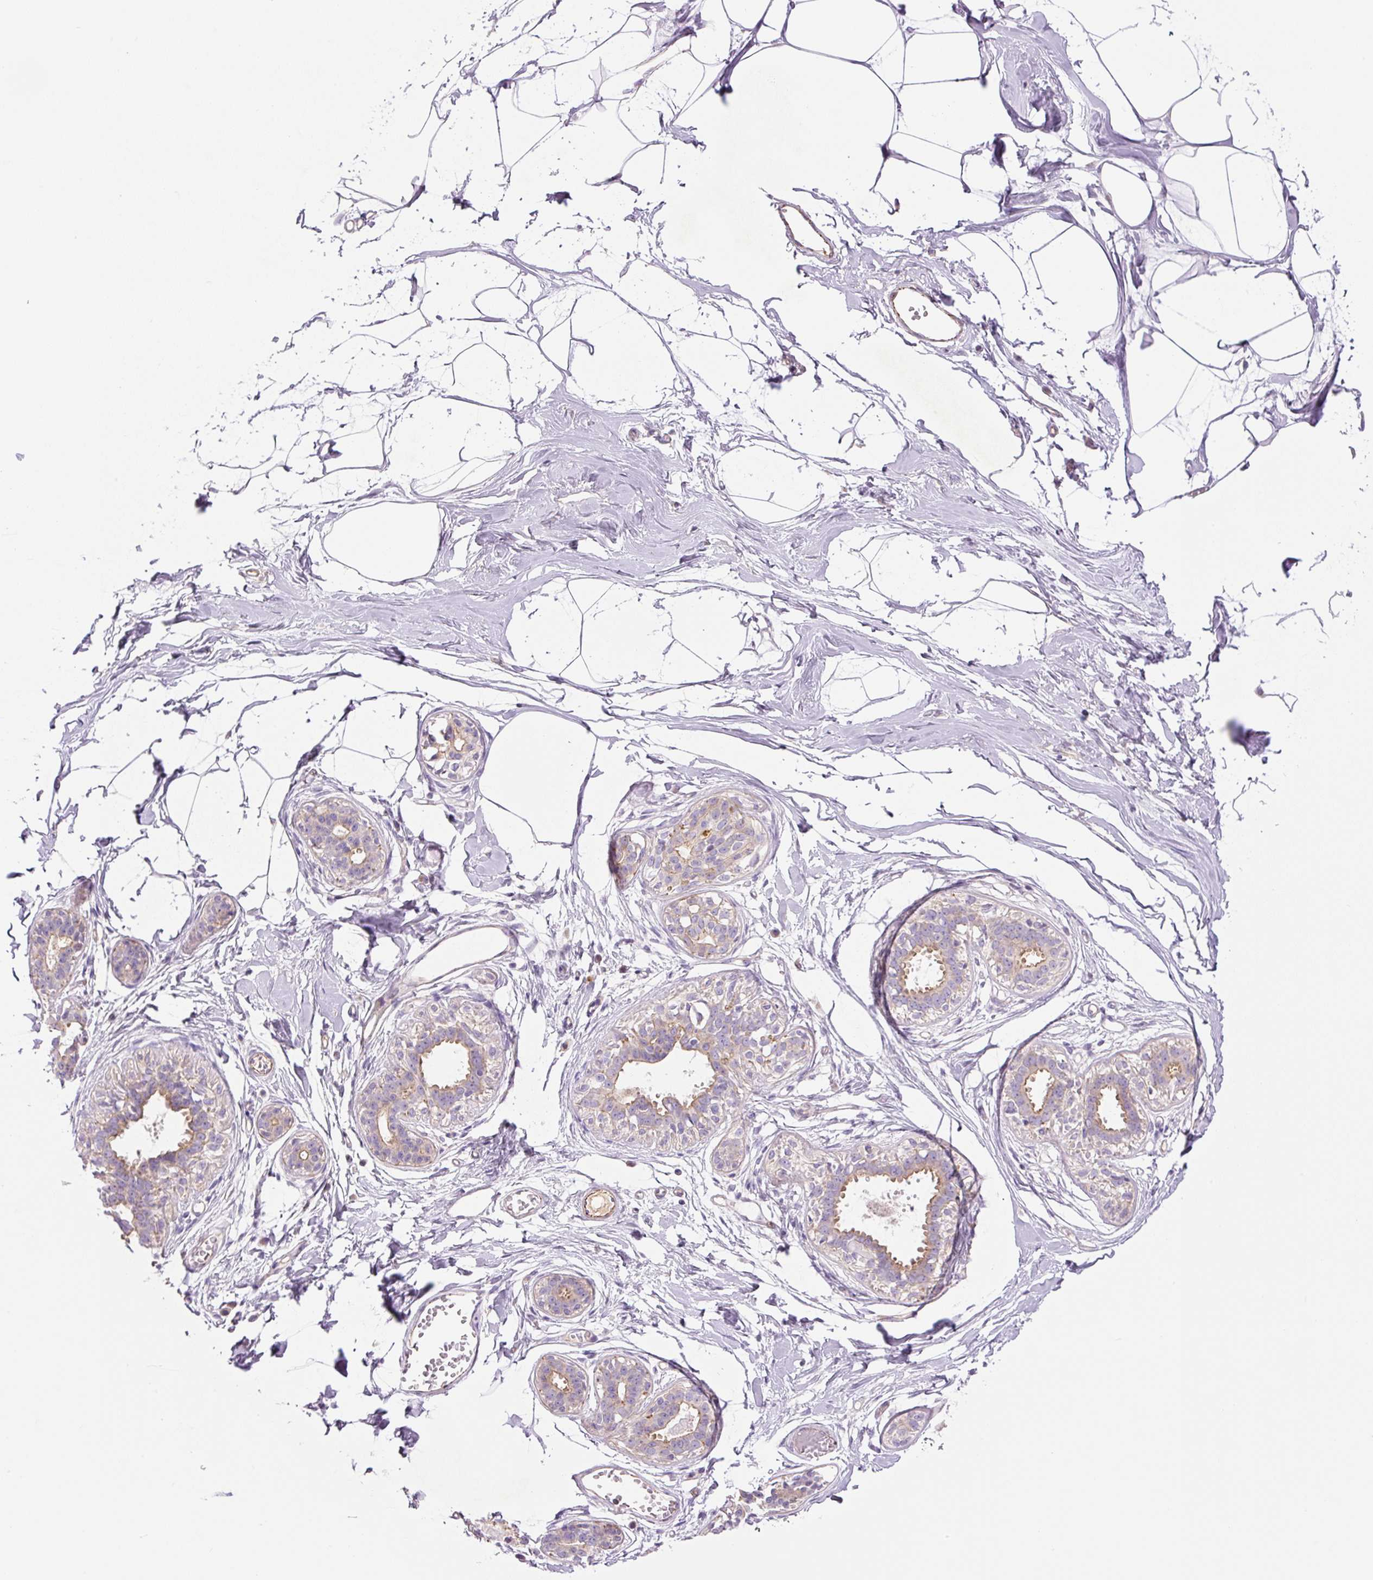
{"staining": {"intensity": "negative", "quantity": "none", "location": "none"}, "tissue": "breast", "cell_type": "Adipocytes", "image_type": "normal", "snomed": [{"axis": "morphology", "description": "Normal tissue, NOS"}, {"axis": "topography", "description": "Breast"}], "caption": "Immunohistochemistry (IHC) histopathology image of unremarkable breast stained for a protein (brown), which exhibits no expression in adipocytes.", "gene": "CCNI2", "patient": {"sex": "female", "age": 45}}